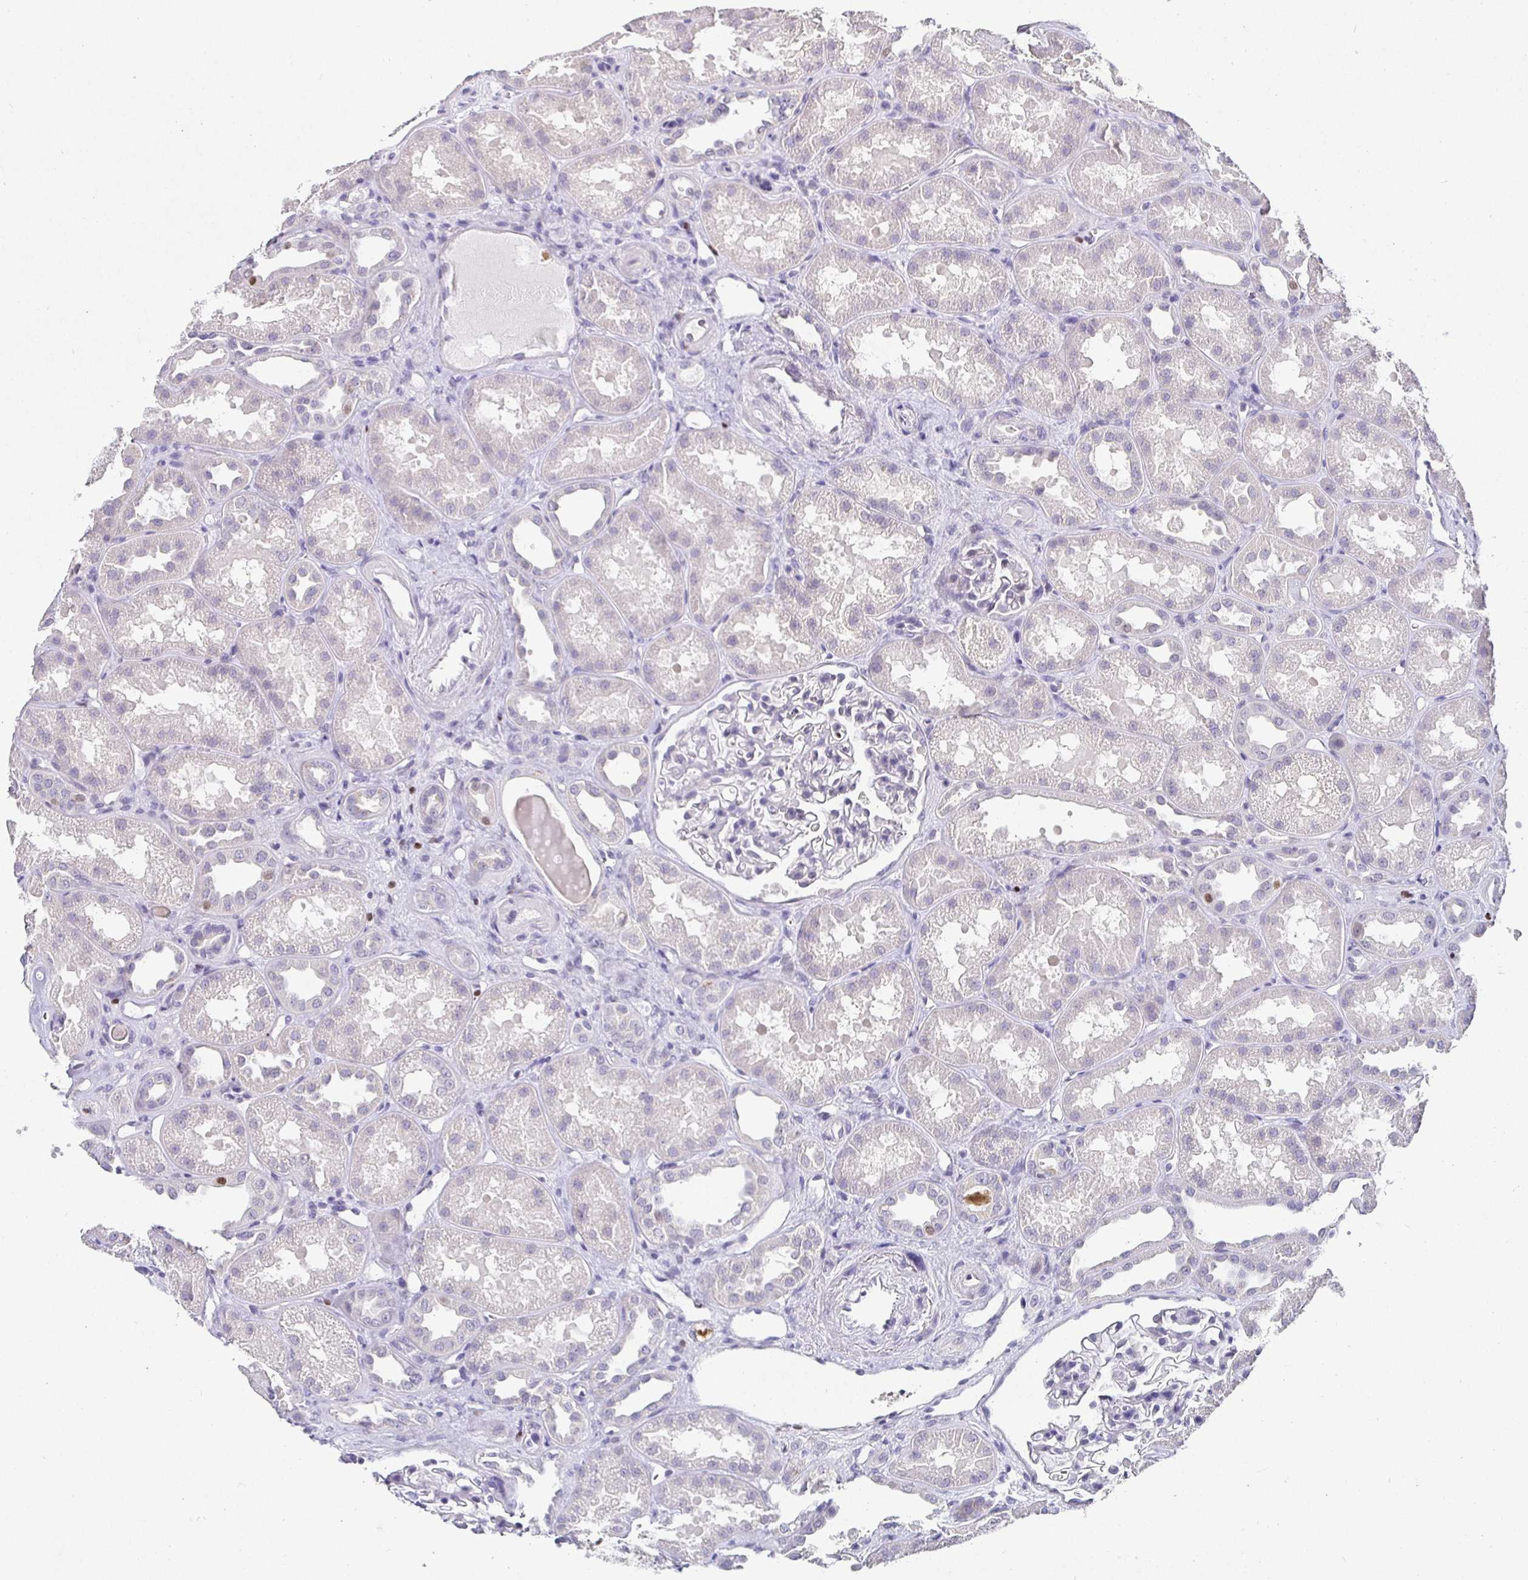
{"staining": {"intensity": "negative", "quantity": "none", "location": "none"}, "tissue": "kidney", "cell_type": "Cells in glomeruli", "image_type": "normal", "snomed": [{"axis": "morphology", "description": "Normal tissue, NOS"}, {"axis": "topography", "description": "Kidney"}], "caption": "The immunohistochemistry histopathology image has no significant expression in cells in glomeruli of kidney.", "gene": "SATB1", "patient": {"sex": "male", "age": 61}}